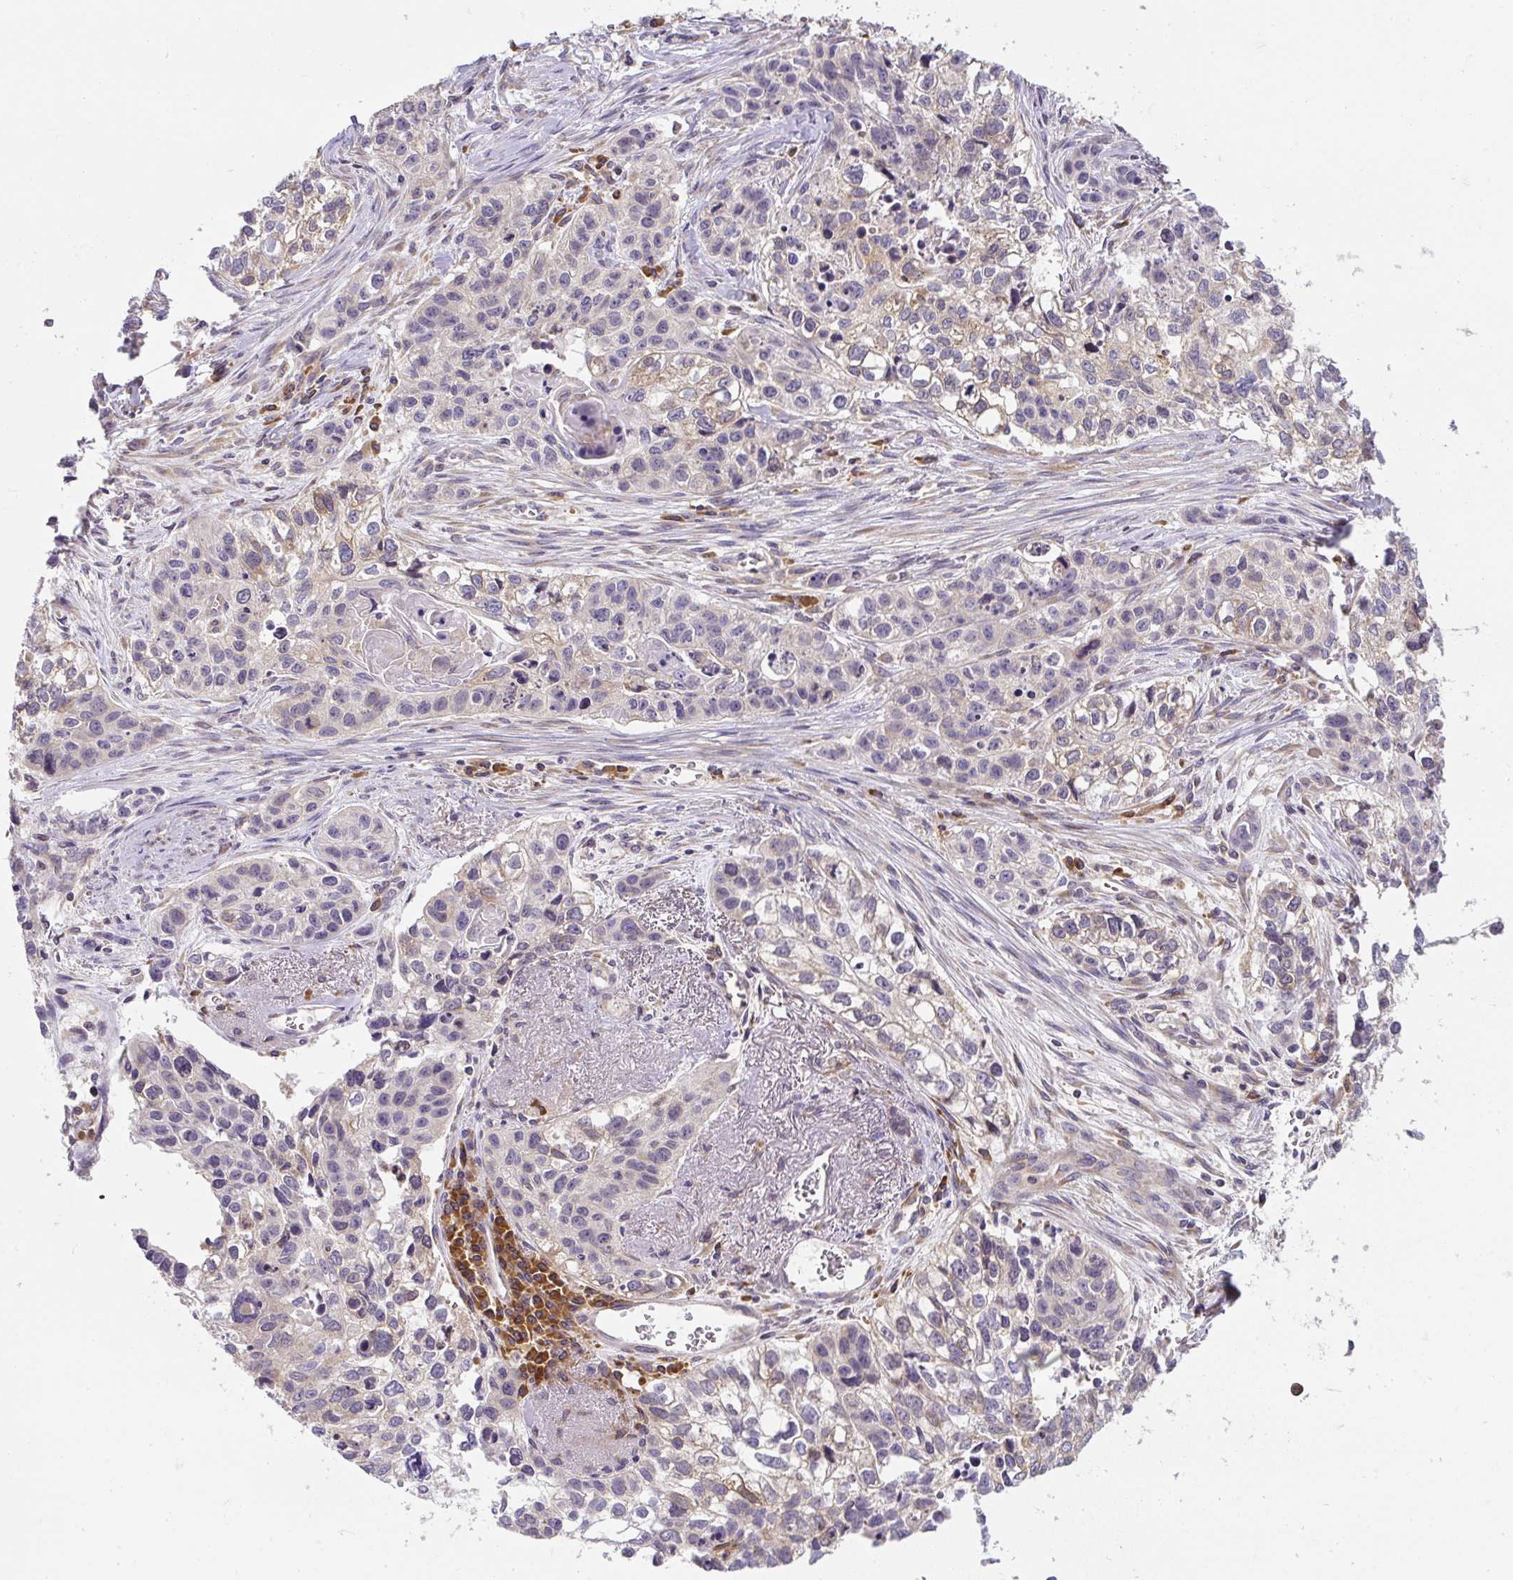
{"staining": {"intensity": "weak", "quantity": "25%-75%", "location": "cytoplasmic/membranous"}, "tissue": "lung cancer", "cell_type": "Tumor cells", "image_type": "cancer", "snomed": [{"axis": "morphology", "description": "Squamous cell carcinoma, NOS"}, {"axis": "topography", "description": "Lung"}], "caption": "This is a histology image of IHC staining of lung cancer, which shows weak expression in the cytoplasmic/membranous of tumor cells.", "gene": "CYP20A1", "patient": {"sex": "male", "age": 74}}